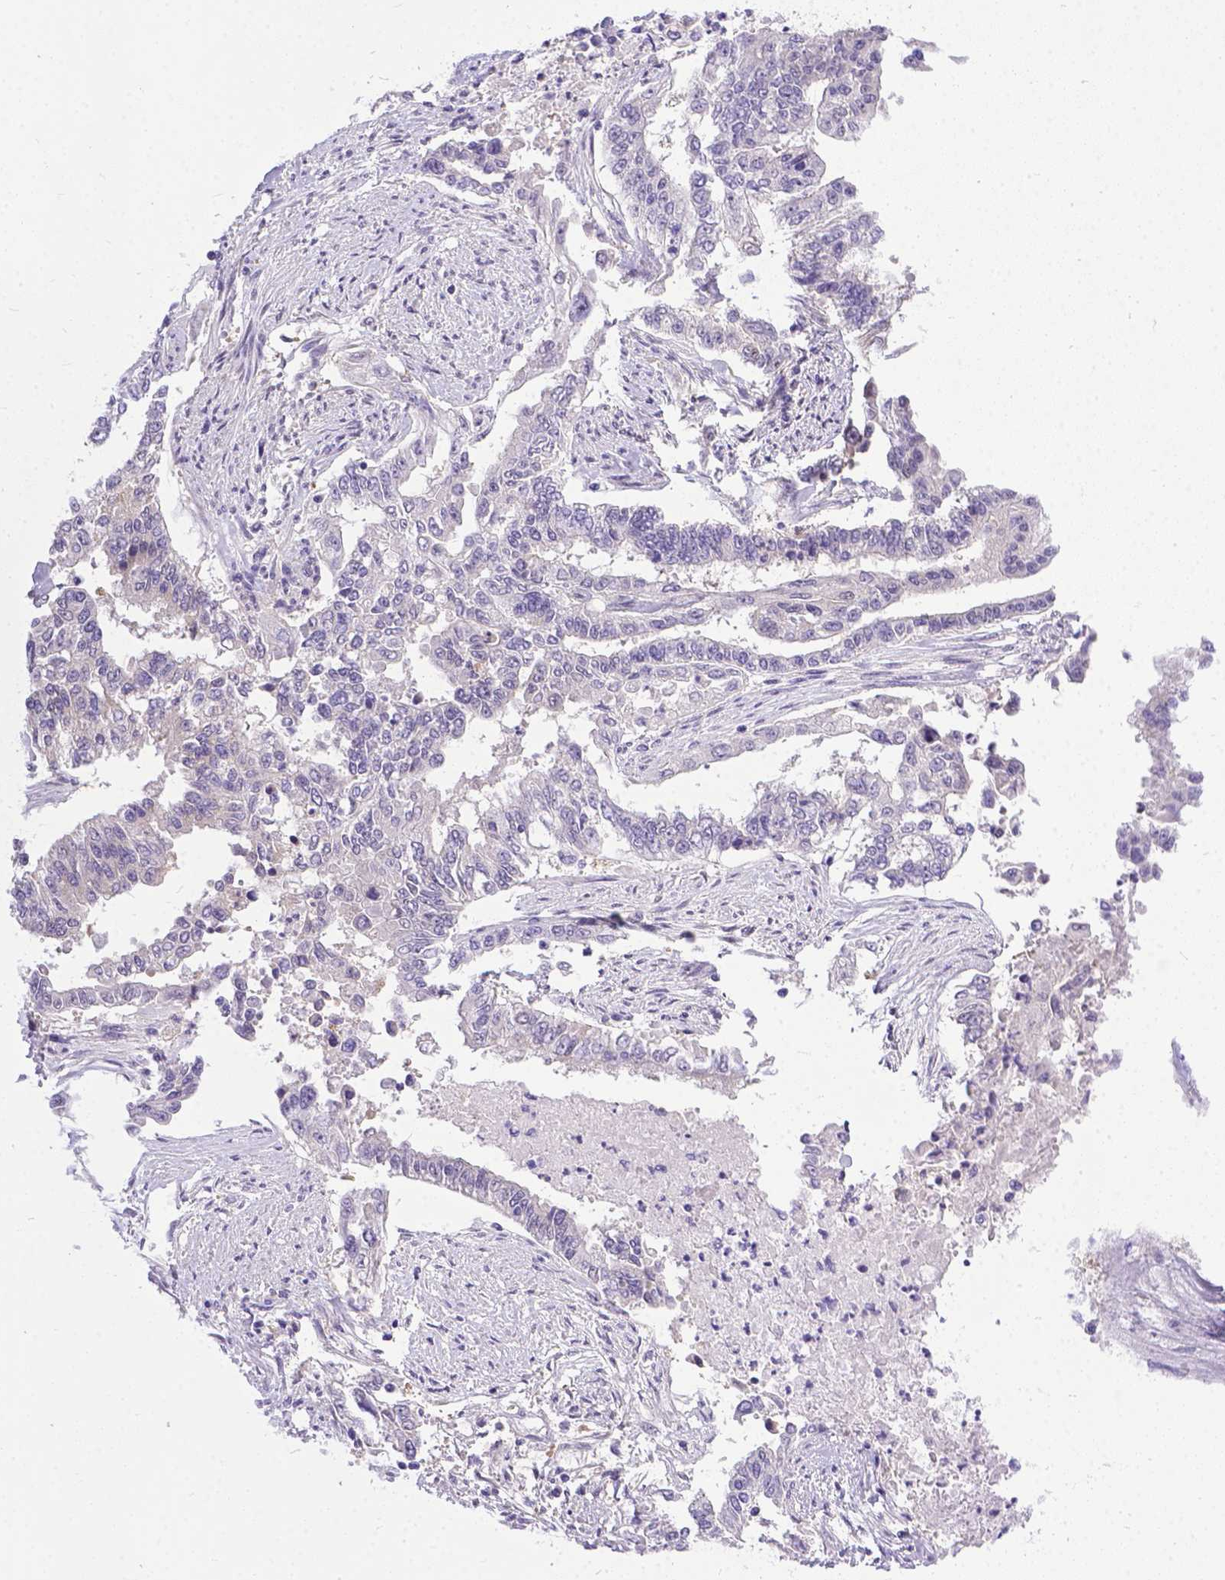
{"staining": {"intensity": "negative", "quantity": "none", "location": "none"}, "tissue": "endometrial cancer", "cell_type": "Tumor cells", "image_type": "cancer", "snomed": [{"axis": "morphology", "description": "Adenocarcinoma, NOS"}, {"axis": "topography", "description": "Uterus"}], "caption": "Tumor cells show no significant protein staining in adenocarcinoma (endometrial).", "gene": "TTLL6", "patient": {"sex": "female", "age": 59}}